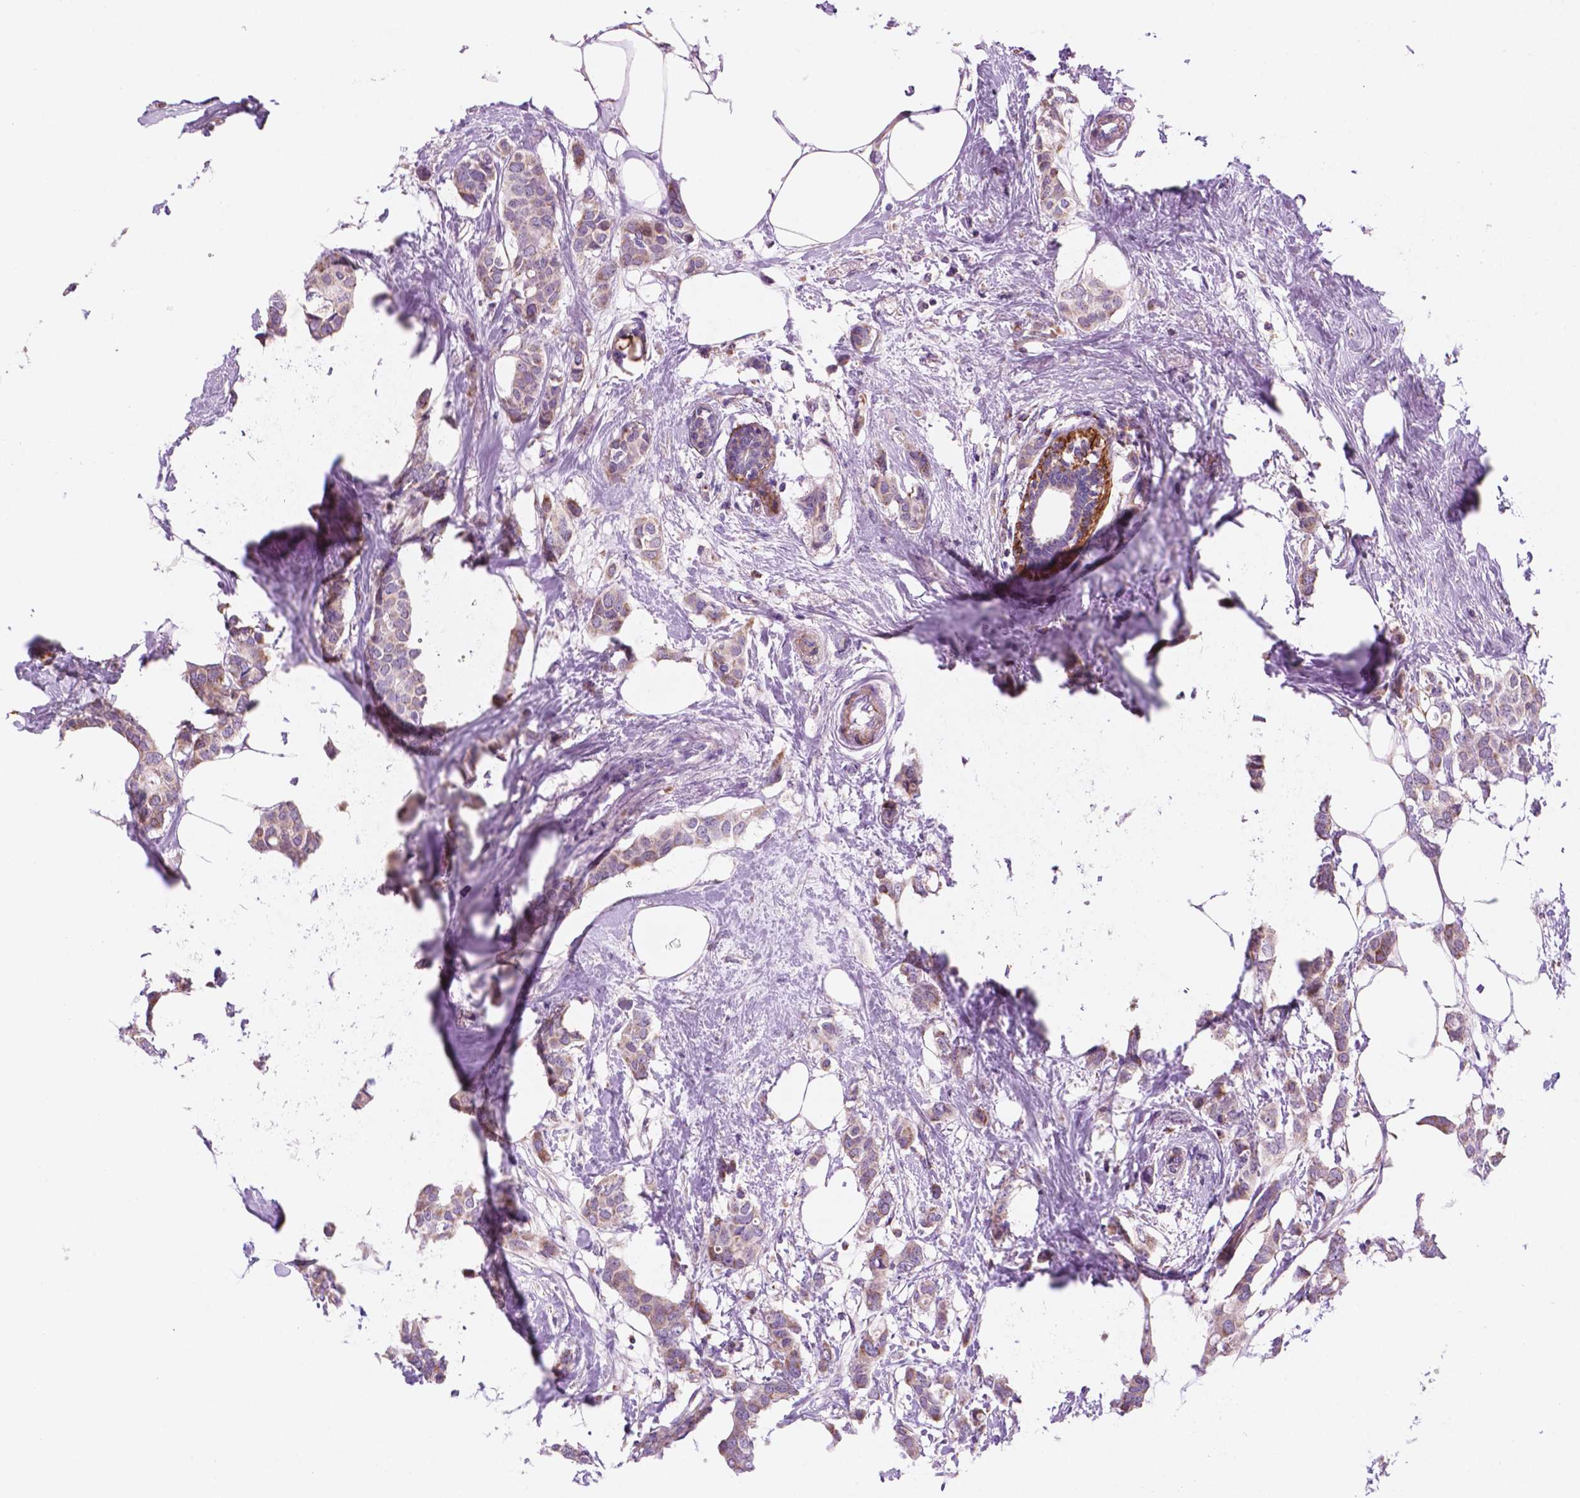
{"staining": {"intensity": "moderate", "quantity": ">75%", "location": "cytoplasmic/membranous"}, "tissue": "breast cancer", "cell_type": "Tumor cells", "image_type": "cancer", "snomed": [{"axis": "morphology", "description": "Duct carcinoma"}, {"axis": "topography", "description": "Breast"}], "caption": "Breast cancer (intraductal carcinoma) tissue demonstrates moderate cytoplasmic/membranous positivity in approximately >75% of tumor cells, visualized by immunohistochemistry.", "gene": "GEMIN4", "patient": {"sex": "female", "age": 62}}